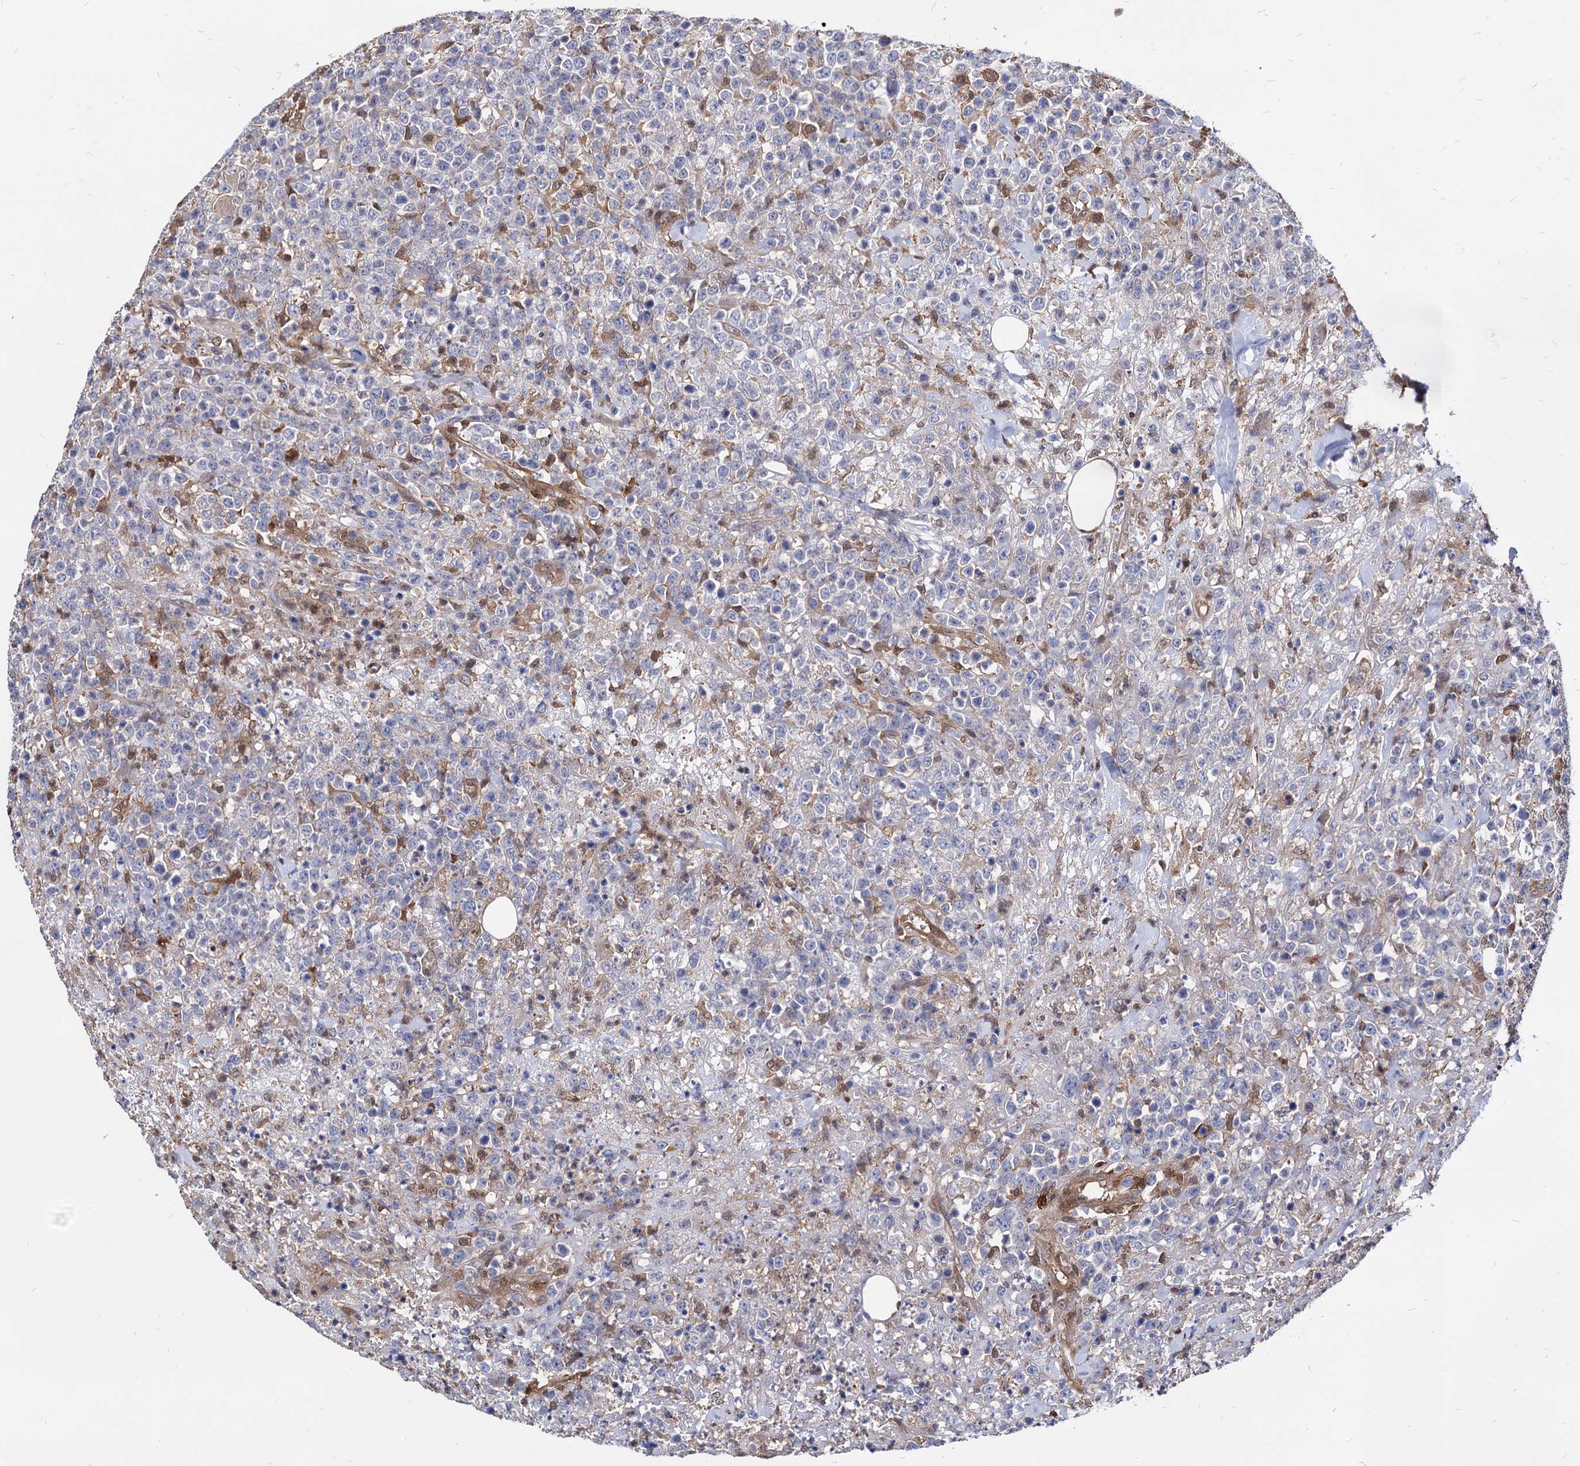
{"staining": {"intensity": "negative", "quantity": "none", "location": "none"}, "tissue": "lymphoma", "cell_type": "Tumor cells", "image_type": "cancer", "snomed": [{"axis": "morphology", "description": "Malignant lymphoma, non-Hodgkin's type, High grade"}, {"axis": "topography", "description": "Colon"}], "caption": "Tumor cells show no significant protein staining in lymphoma.", "gene": "CPPED1", "patient": {"sex": "female", "age": 53}}